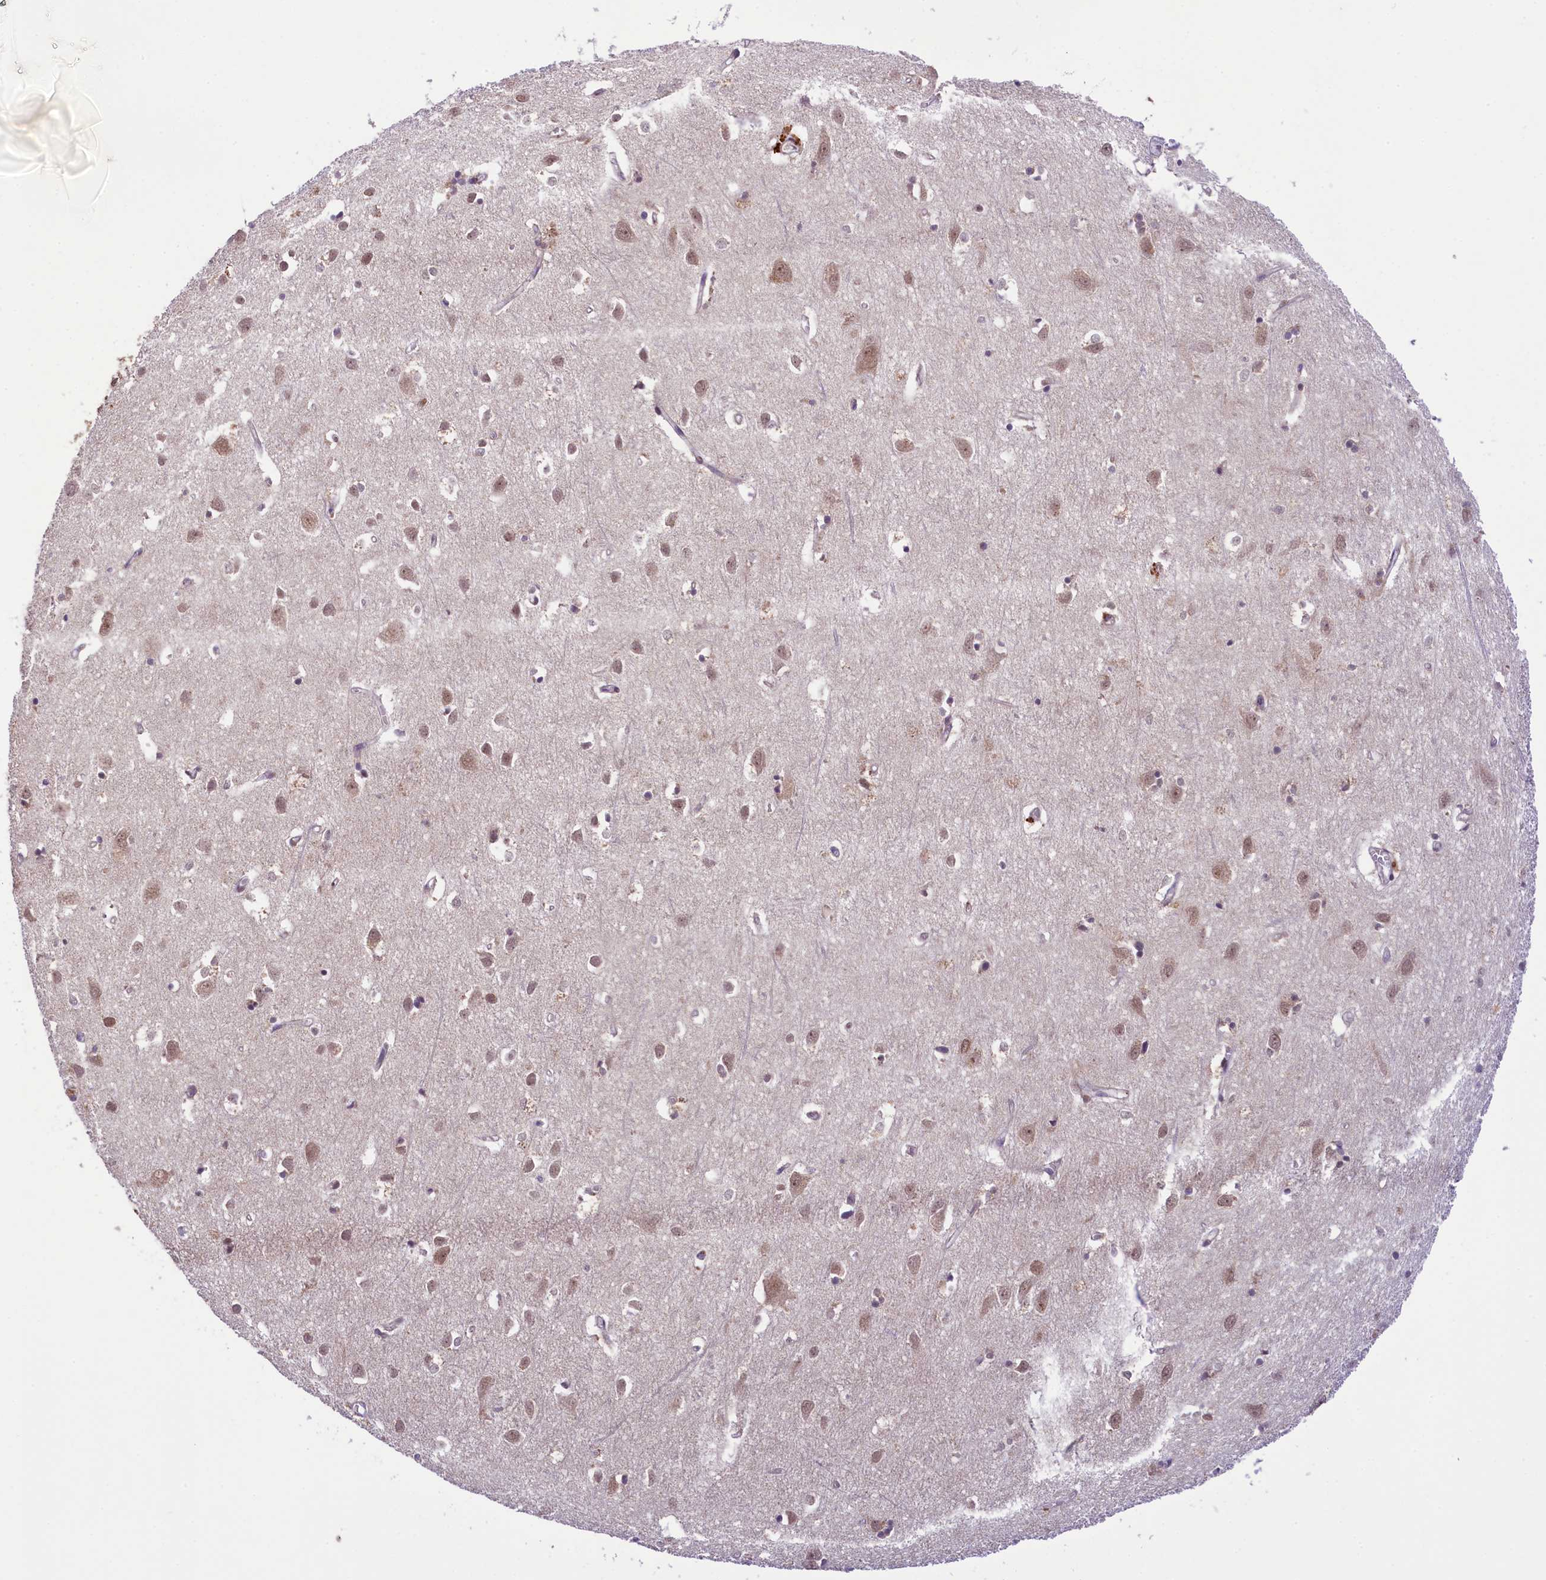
{"staining": {"intensity": "negative", "quantity": "none", "location": "none"}, "tissue": "cerebral cortex", "cell_type": "Endothelial cells", "image_type": "normal", "snomed": [{"axis": "morphology", "description": "Normal tissue, NOS"}, {"axis": "topography", "description": "Cerebral cortex"}], "caption": "IHC photomicrograph of normal human cerebral cortex stained for a protein (brown), which shows no positivity in endothelial cells. (Immunohistochemistry (ihc), brightfield microscopy, high magnification).", "gene": "PAF1", "patient": {"sex": "female", "age": 64}}